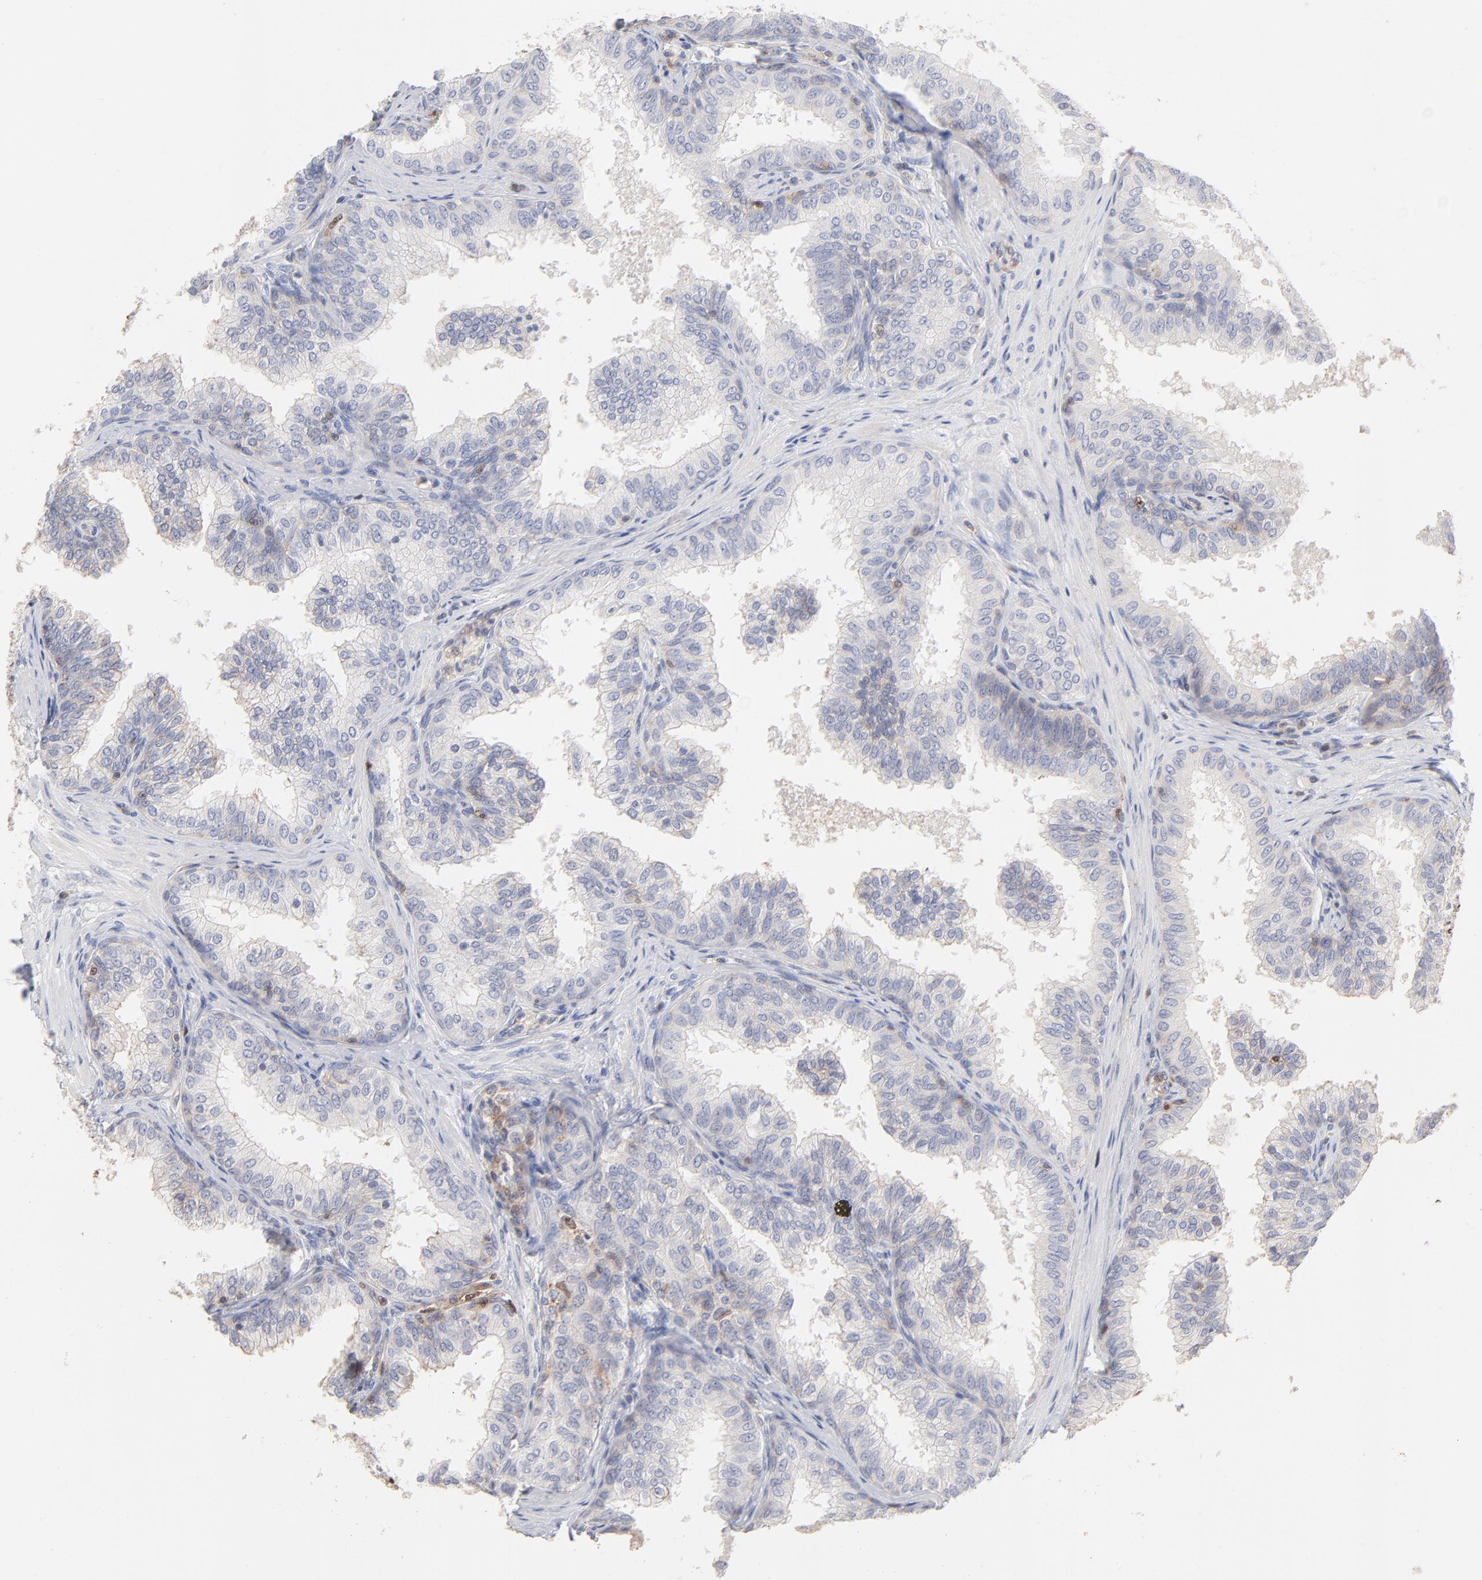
{"staining": {"intensity": "negative", "quantity": "none", "location": "none"}, "tissue": "prostate", "cell_type": "Glandular cells", "image_type": "normal", "snomed": [{"axis": "morphology", "description": "Normal tissue, NOS"}, {"axis": "topography", "description": "Prostate"}], "caption": "IHC image of normal human prostate stained for a protein (brown), which reveals no positivity in glandular cells.", "gene": "ARHGEF6", "patient": {"sex": "male", "age": 60}}